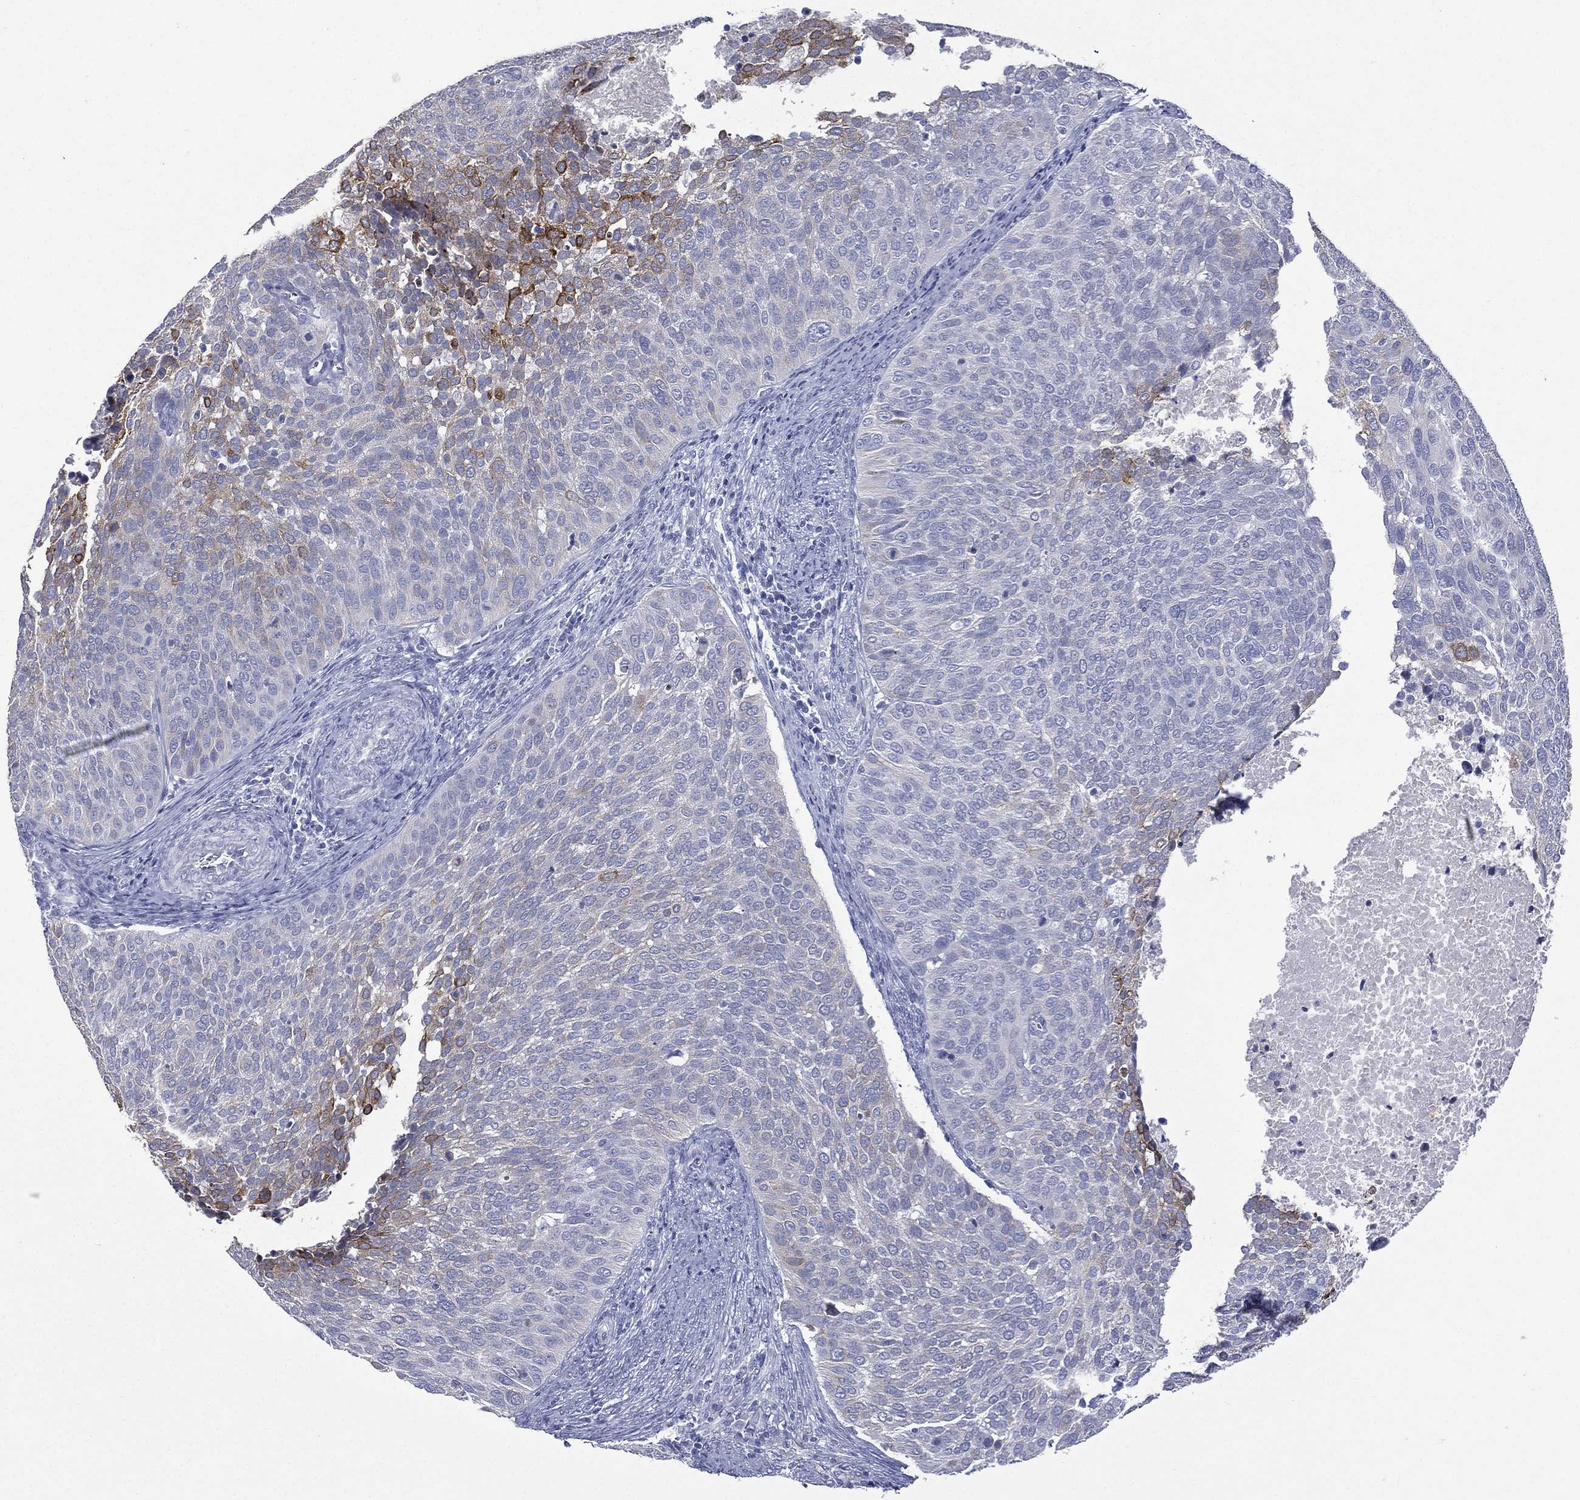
{"staining": {"intensity": "moderate", "quantity": "<25%", "location": "cytoplasmic/membranous"}, "tissue": "cervical cancer", "cell_type": "Tumor cells", "image_type": "cancer", "snomed": [{"axis": "morphology", "description": "Squamous cell carcinoma, NOS"}, {"axis": "topography", "description": "Cervix"}], "caption": "IHC micrograph of neoplastic tissue: cervical squamous cell carcinoma stained using IHC shows low levels of moderate protein expression localized specifically in the cytoplasmic/membranous of tumor cells, appearing as a cytoplasmic/membranous brown color.", "gene": "CES2", "patient": {"sex": "female", "age": 39}}